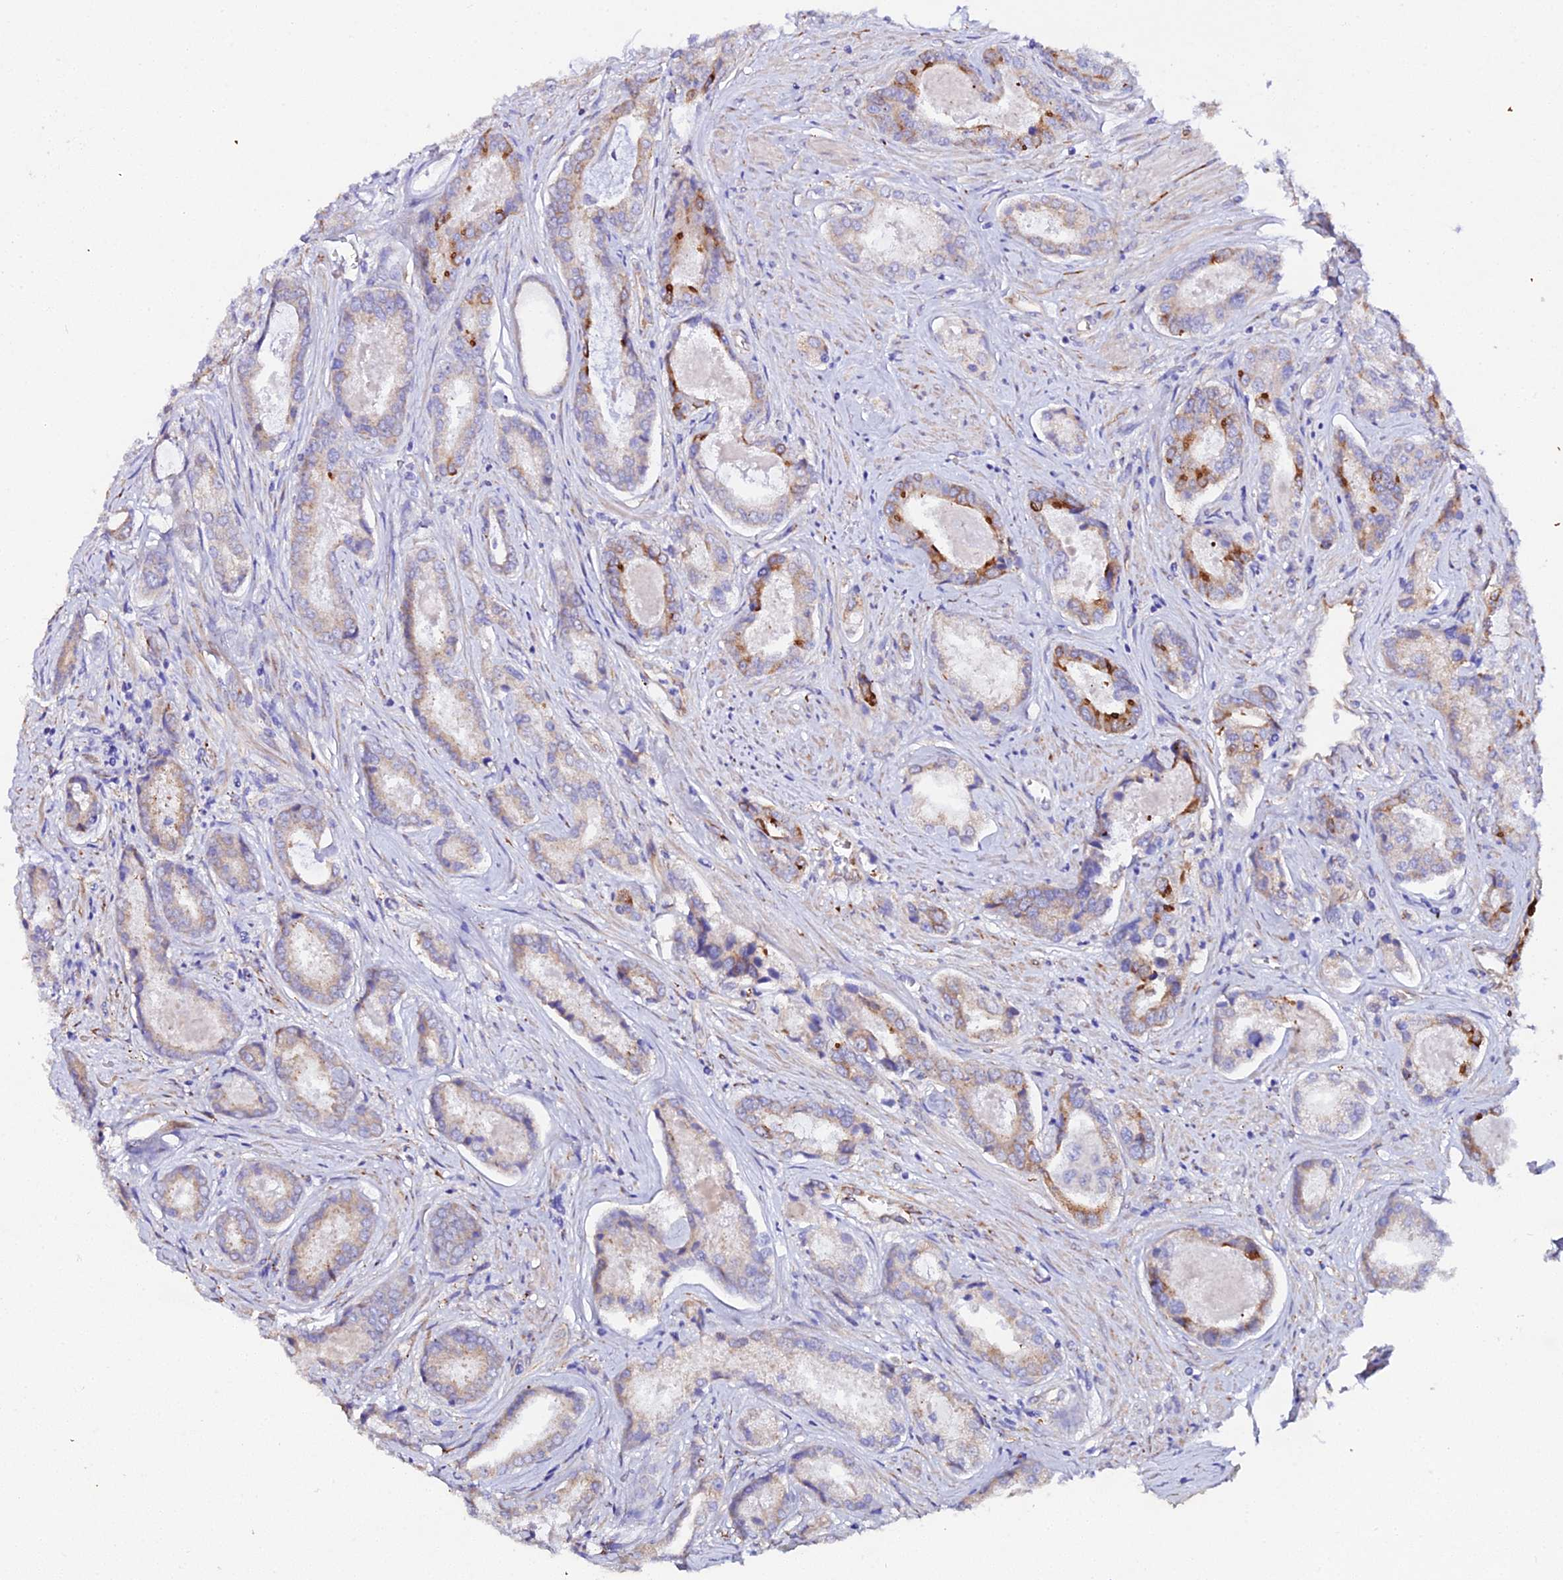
{"staining": {"intensity": "strong", "quantity": "<25%", "location": "cytoplasmic/membranous"}, "tissue": "prostate cancer", "cell_type": "Tumor cells", "image_type": "cancer", "snomed": [{"axis": "morphology", "description": "Adenocarcinoma, Low grade"}, {"axis": "topography", "description": "Prostate"}], "caption": "Immunohistochemical staining of human prostate low-grade adenocarcinoma shows medium levels of strong cytoplasmic/membranous protein staining in about <25% of tumor cells. (DAB IHC, brown staining for protein, blue staining for nuclei).", "gene": "CFAP45", "patient": {"sex": "male", "age": 68}}